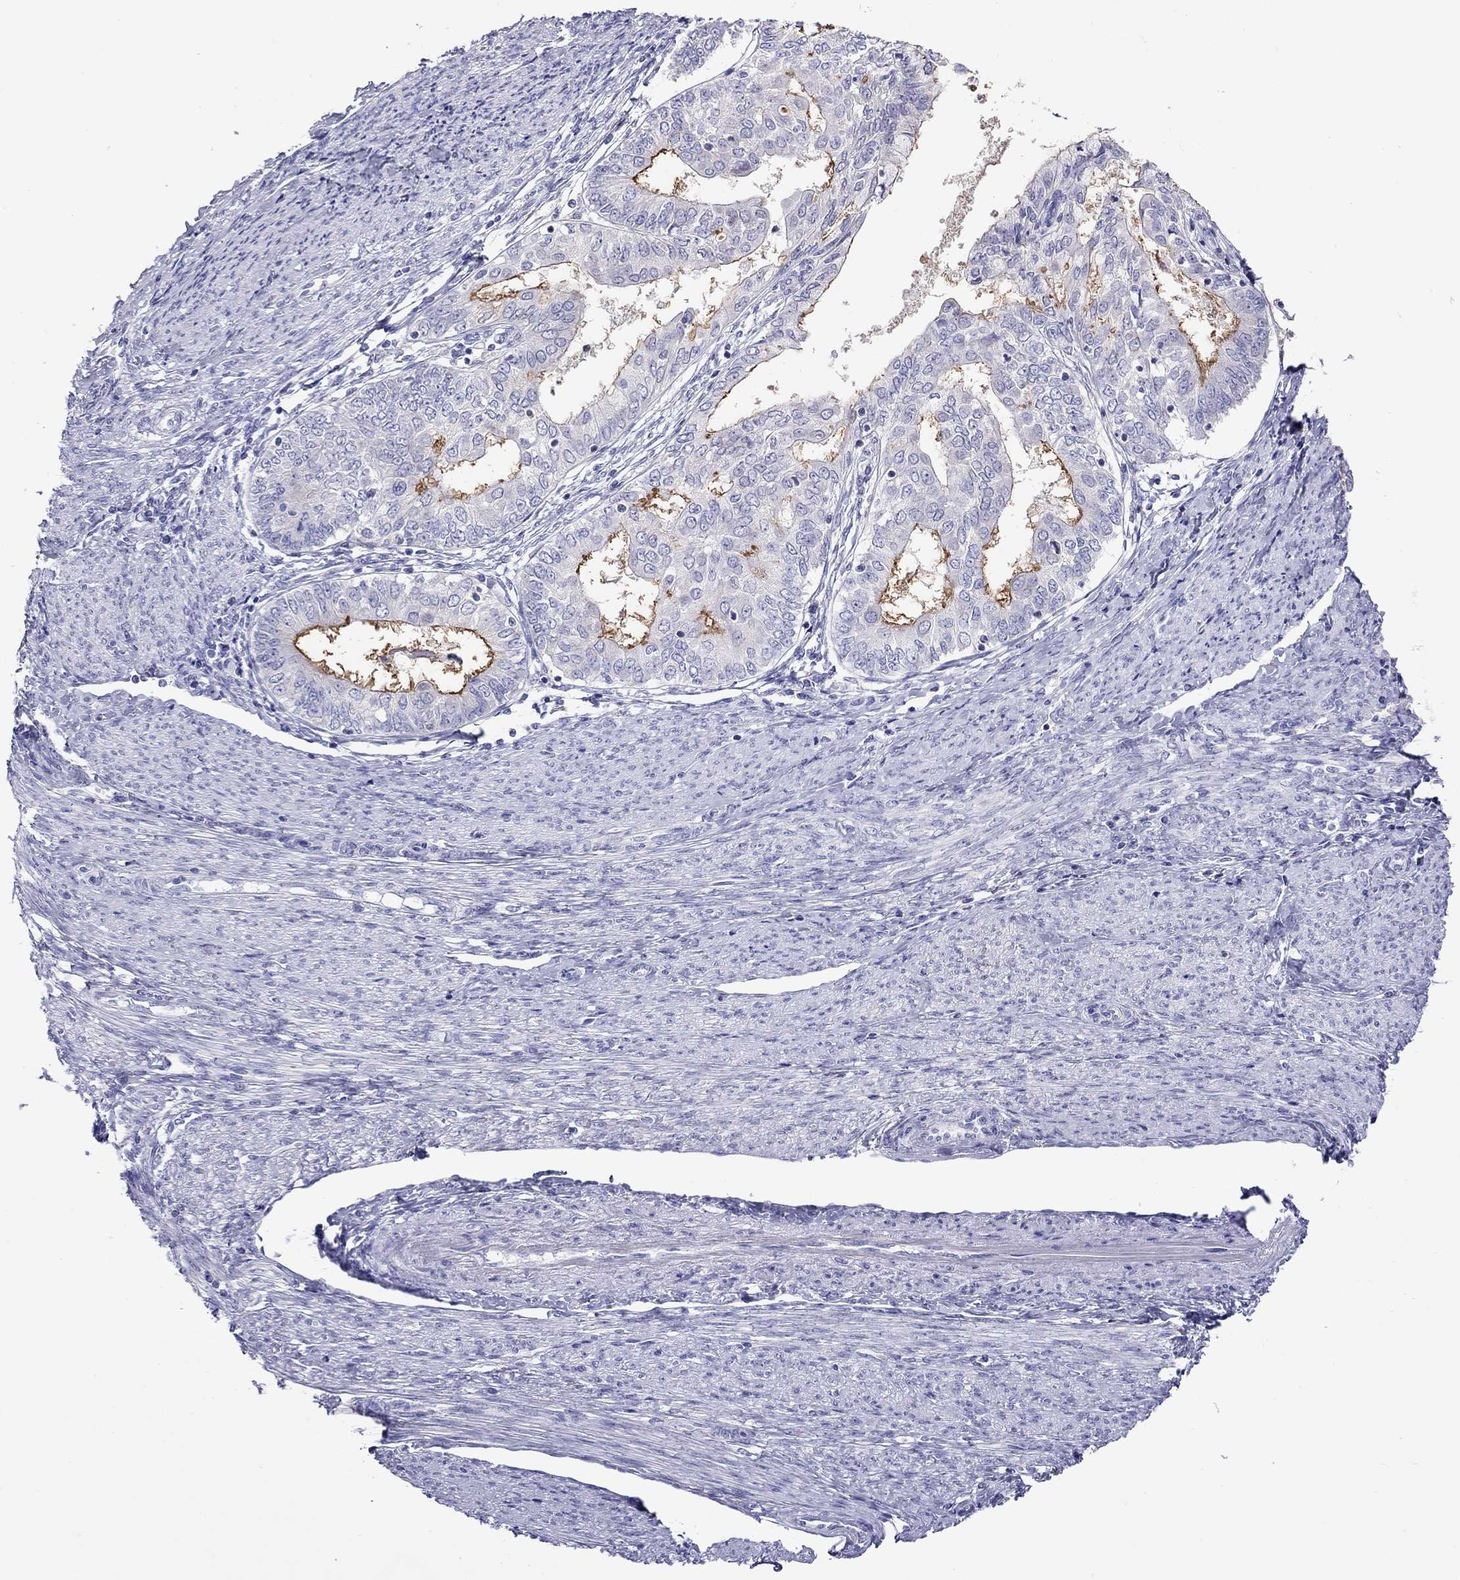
{"staining": {"intensity": "moderate", "quantity": "<25%", "location": "cytoplasmic/membranous"}, "tissue": "endometrial cancer", "cell_type": "Tumor cells", "image_type": "cancer", "snomed": [{"axis": "morphology", "description": "Adenocarcinoma, NOS"}, {"axis": "topography", "description": "Endometrium"}], "caption": "IHC (DAB (3,3'-diaminobenzidine)) staining of adenocarcinoma (endometrial) shows moderate cytoplasmic/membranous protein staining in about <25% of tumor cells.", "gene": "SLC46A2", "patient": {"sex": "female", "age": 68}}